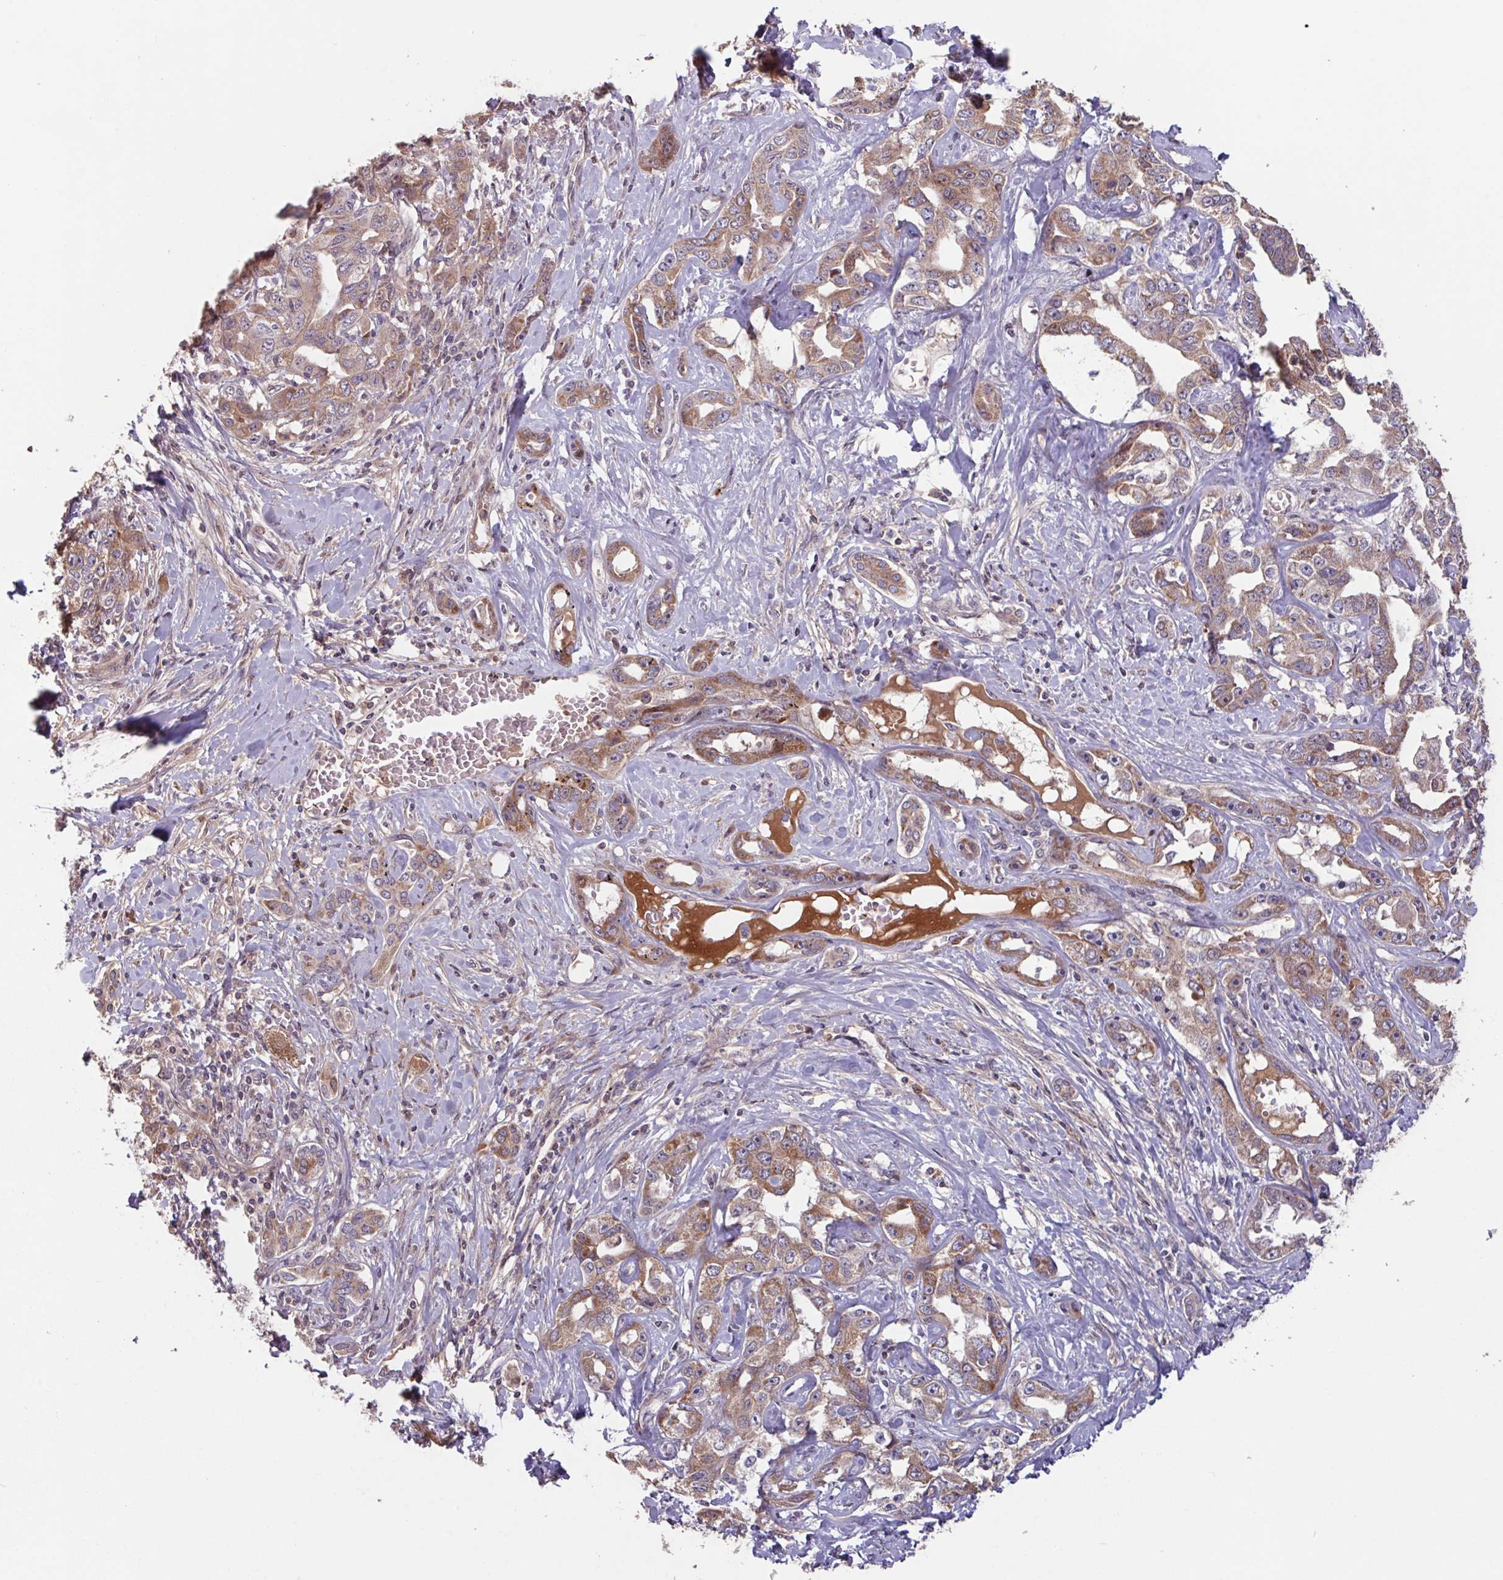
{"staining": {"intensity": "moderate", "quantity": ">75%", "location": "cytoplasmic/membranous"}, "tissue": "liver cancer", "cell_type": "Tumor cells", "image_type": "cancer", "snomed": [{"axis": "morphology", "description": "Cholangiocarcinoma"}, {"axis": "topography", "description": "Liver"}], "caption": "Immunohistochemical staining of human liver cancer shows medium levels of moderate cytoplasmic/membranous protein staining in approximately >75% of tumor cells.", "gene": "TMEM88", "patient": {"sex": "male", "age": 59}}